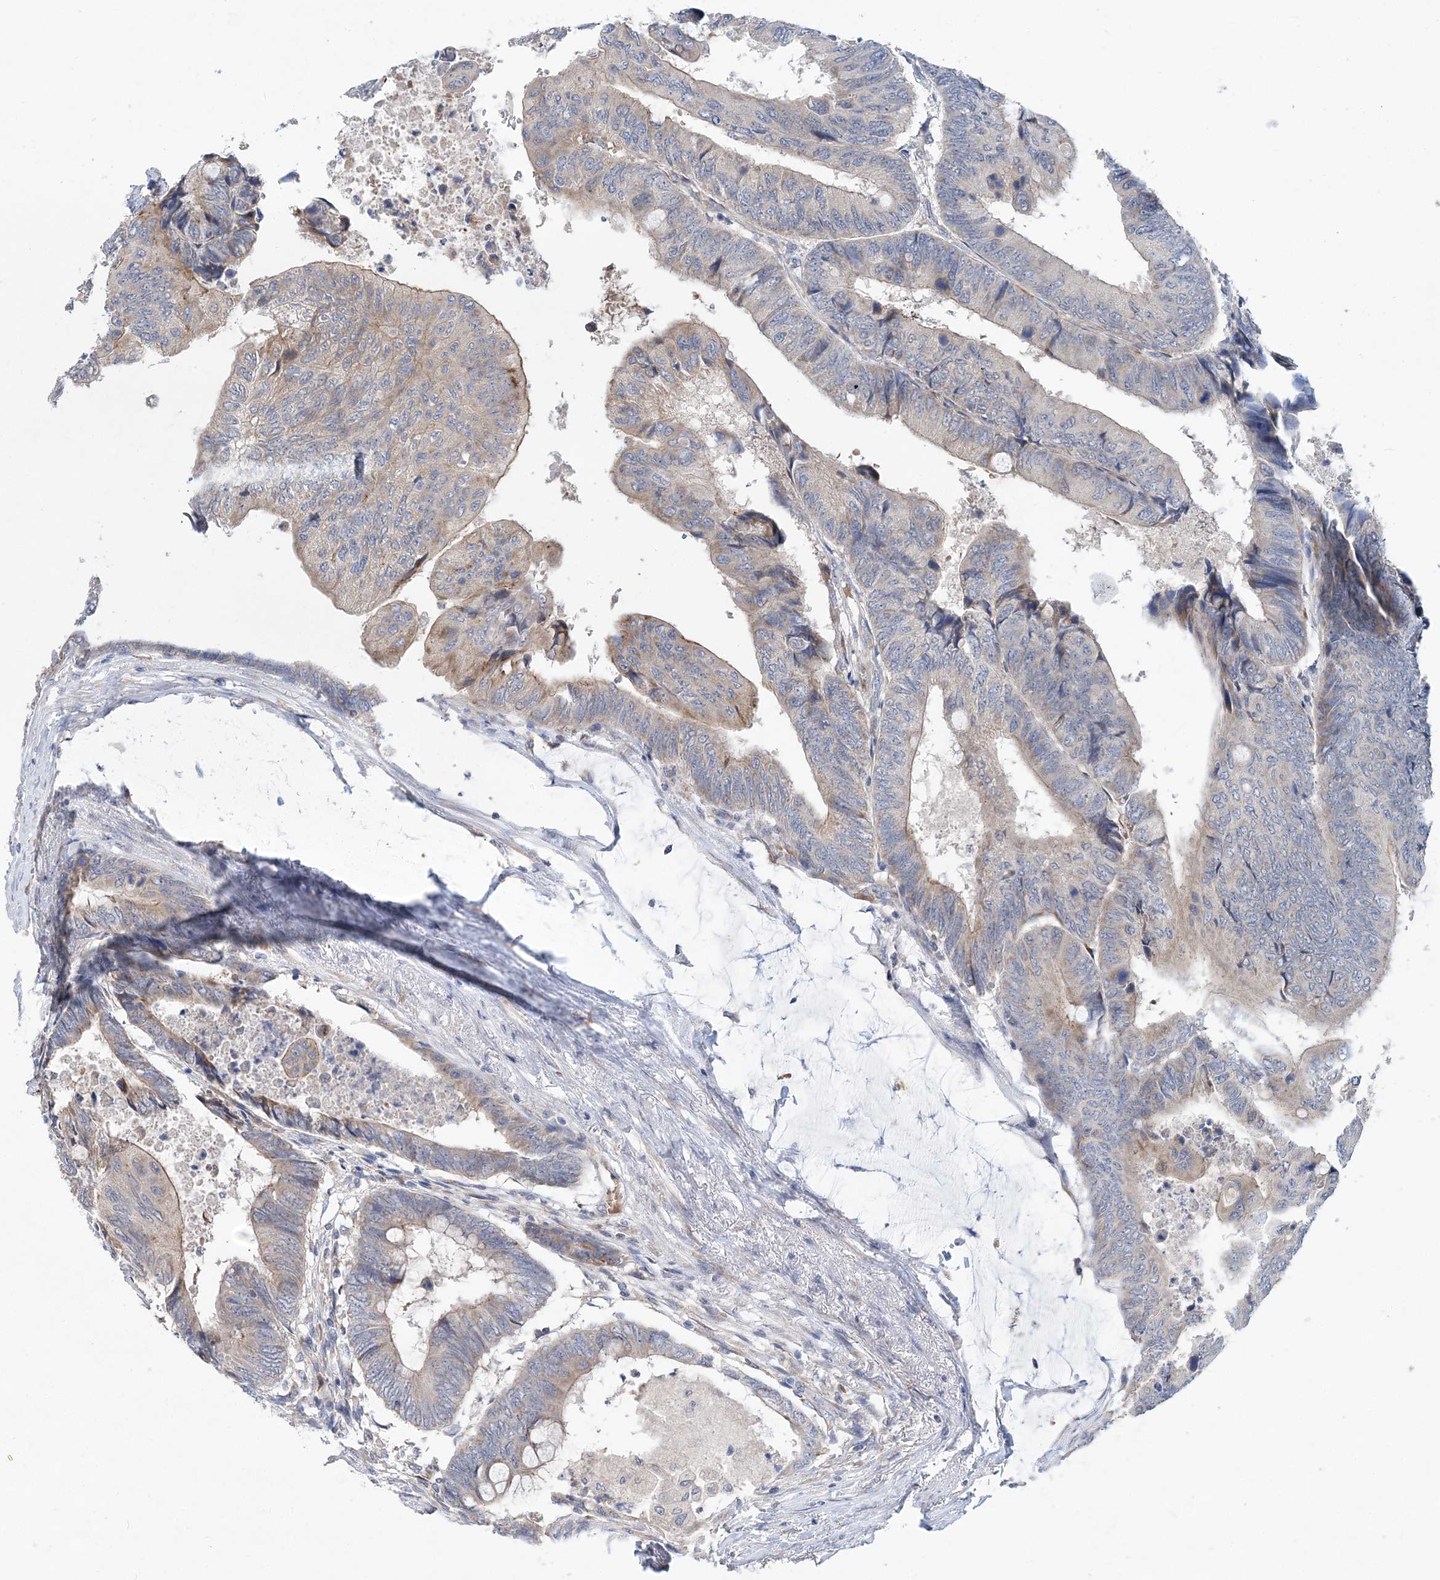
{"staining": {"intensity": "weak", "quantity": "<25%", "location": "cytoplasmic/membranous"}, "tissue": "colorectal cancer", "cell_type": "Tumor cells", "image_type": "cancer", "snomed": [{"axis": "morphology", "description": "Normal tissue, NOS"}, {"axis": "morphology", "description": "Adenocarcinoma, NOS"}, {"axis": "topography", "description": "Rectum"}, {"axis": "topography", "description": "Peripheral nerve tissue"}], "caption": "Immunohistochemistry micrograph of neoplastic tissue: human colorectal adenocarcinoma stained with DAB exhibits no significant protein positivity in tumor cells.", "gene": "TRAPPC13", "patient": {"sex": "male", "age": 92}}